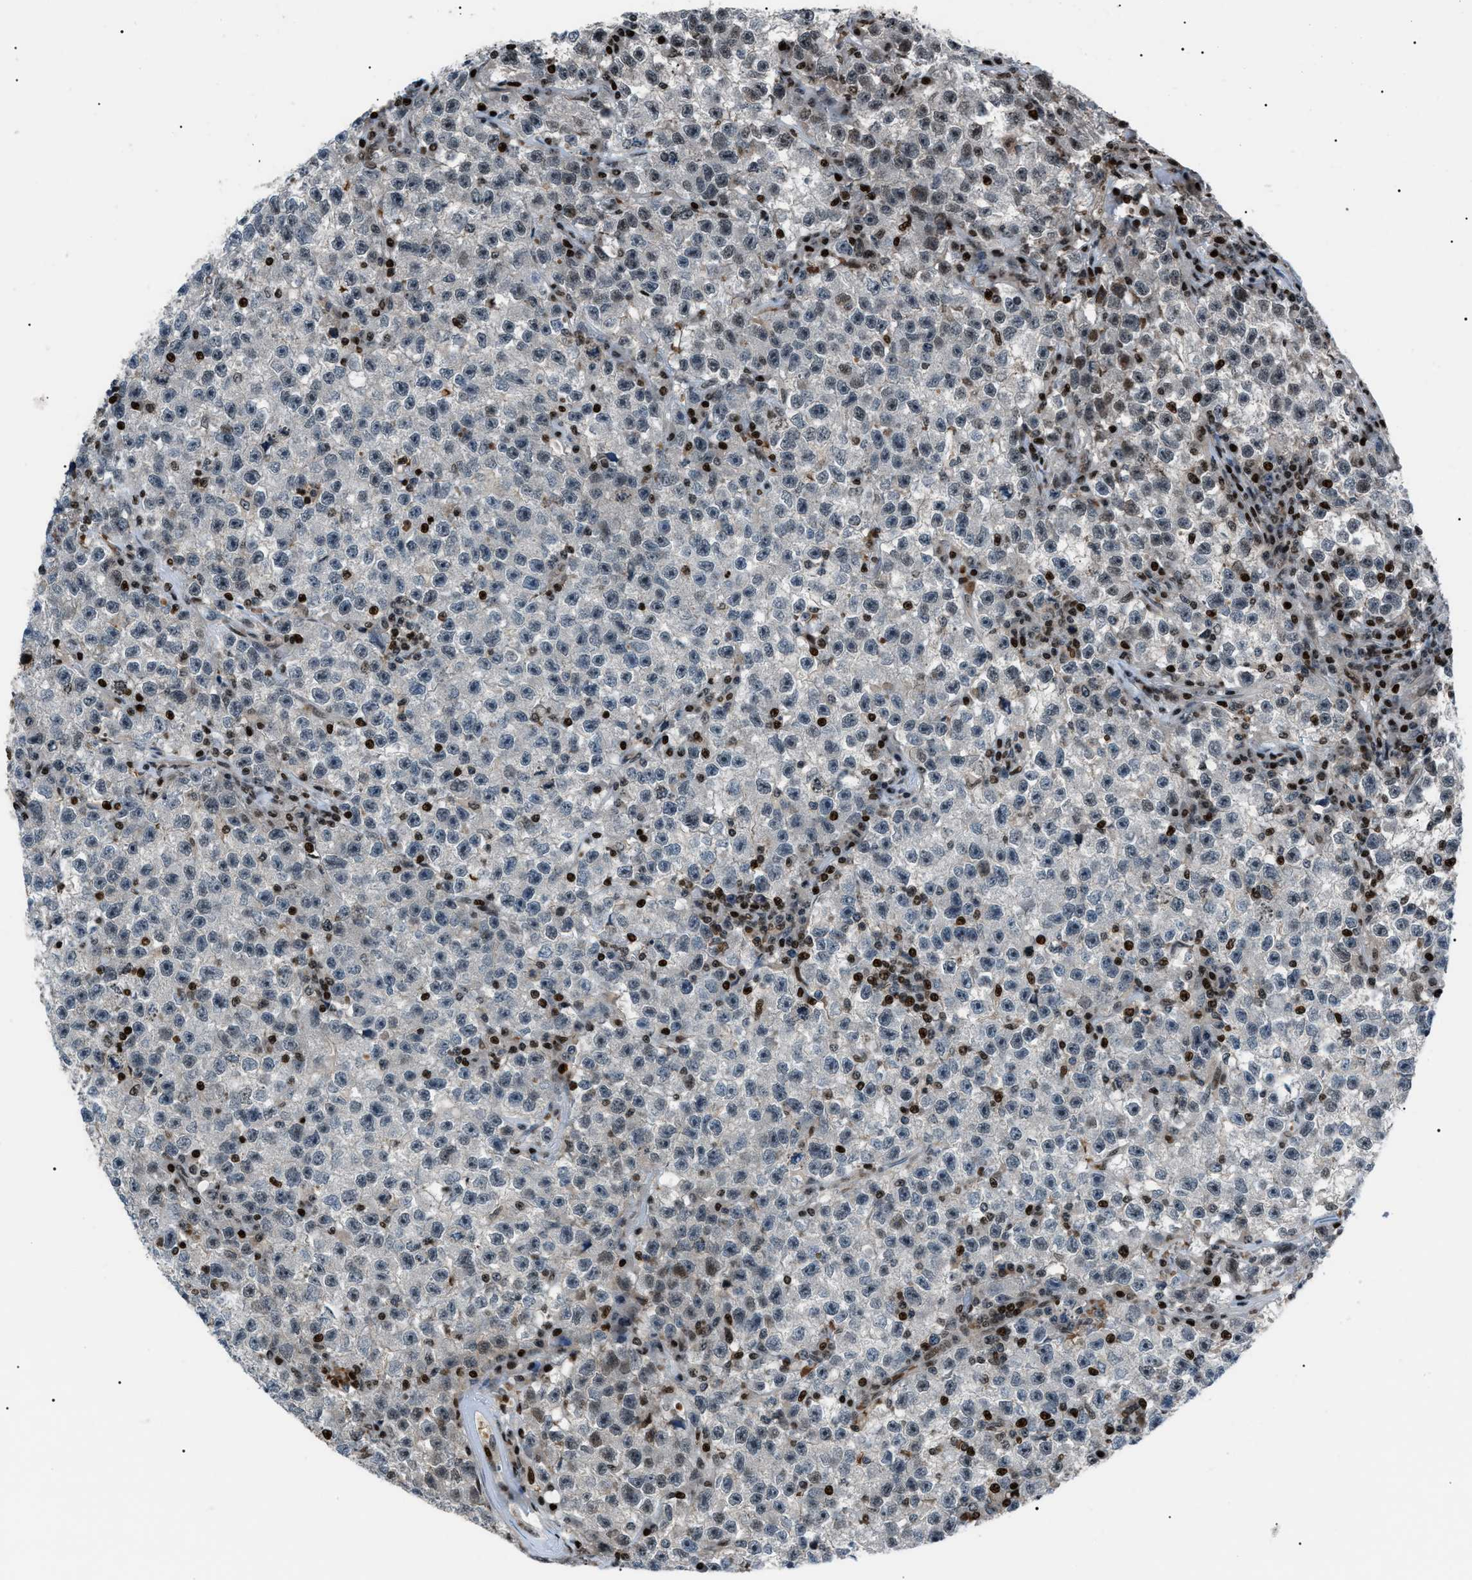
{"staining": {"intensity": "moderate", "quantity": "25%-75%", "location": "nuclear"}, "tissue": "testis cancer", "cell_type": "Tumor cells", "image_type": "cancer", "snomed": [{"axis": "morphology", "description": "Seminoma, NOS"}, {"axis": "topography", "description": "Testis"}], "caption": "Human seminoma (testis) stained for a protein (brown) displays moderate nuclear positive expression in about 25%-75% of tumor cells.", "gene": "PRKX", "patient": {"sex": "male", "age": 22}}